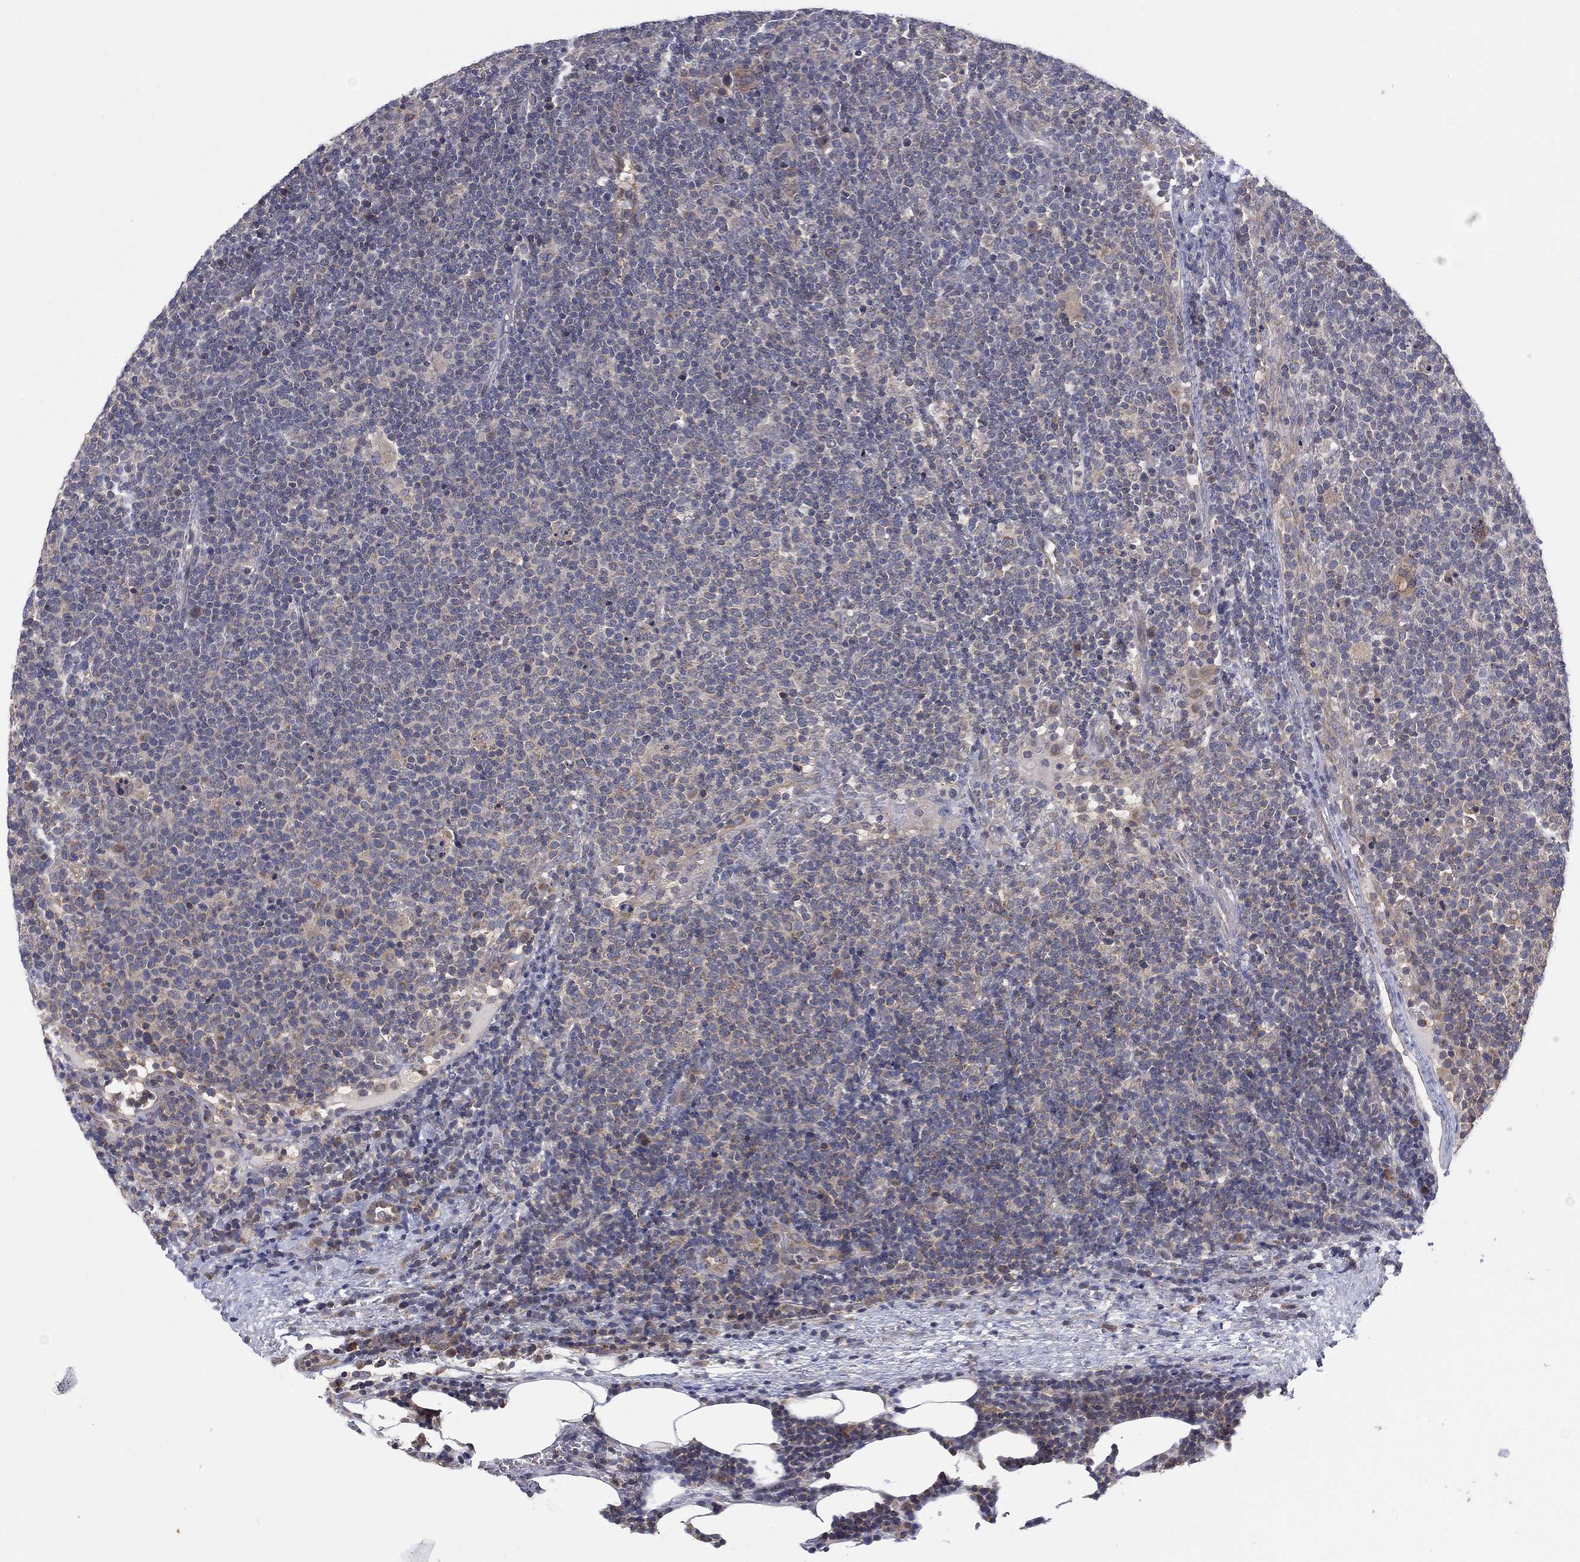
{"staining": {"intensity": "negative", "quantity": "none", "location": "none"}, "tissue": "lymphoma", "cell_type": "Tumor cells", "image_type": "cancer", "snomed": [{"axis": "morphology", "description": "Malignant lymphoma, non-Hodgkin's type, High grade"}, {"axis": "topography", "description": "Lymph node"}], "caption": "Immunohistochemistry photomicrograph of human high-grade malignant lymphoma, non-Hodgkin's type stained for a protein (brown), which exhibits no positivity in tumor cells. The staining was performed using DAB to visualize the protein expression in brown, while the nuclei were stained in blue with hematoxylin (Magnification: 20x).", "gene": "MPP7", "patient": {"sex": "male", "age": 61}}